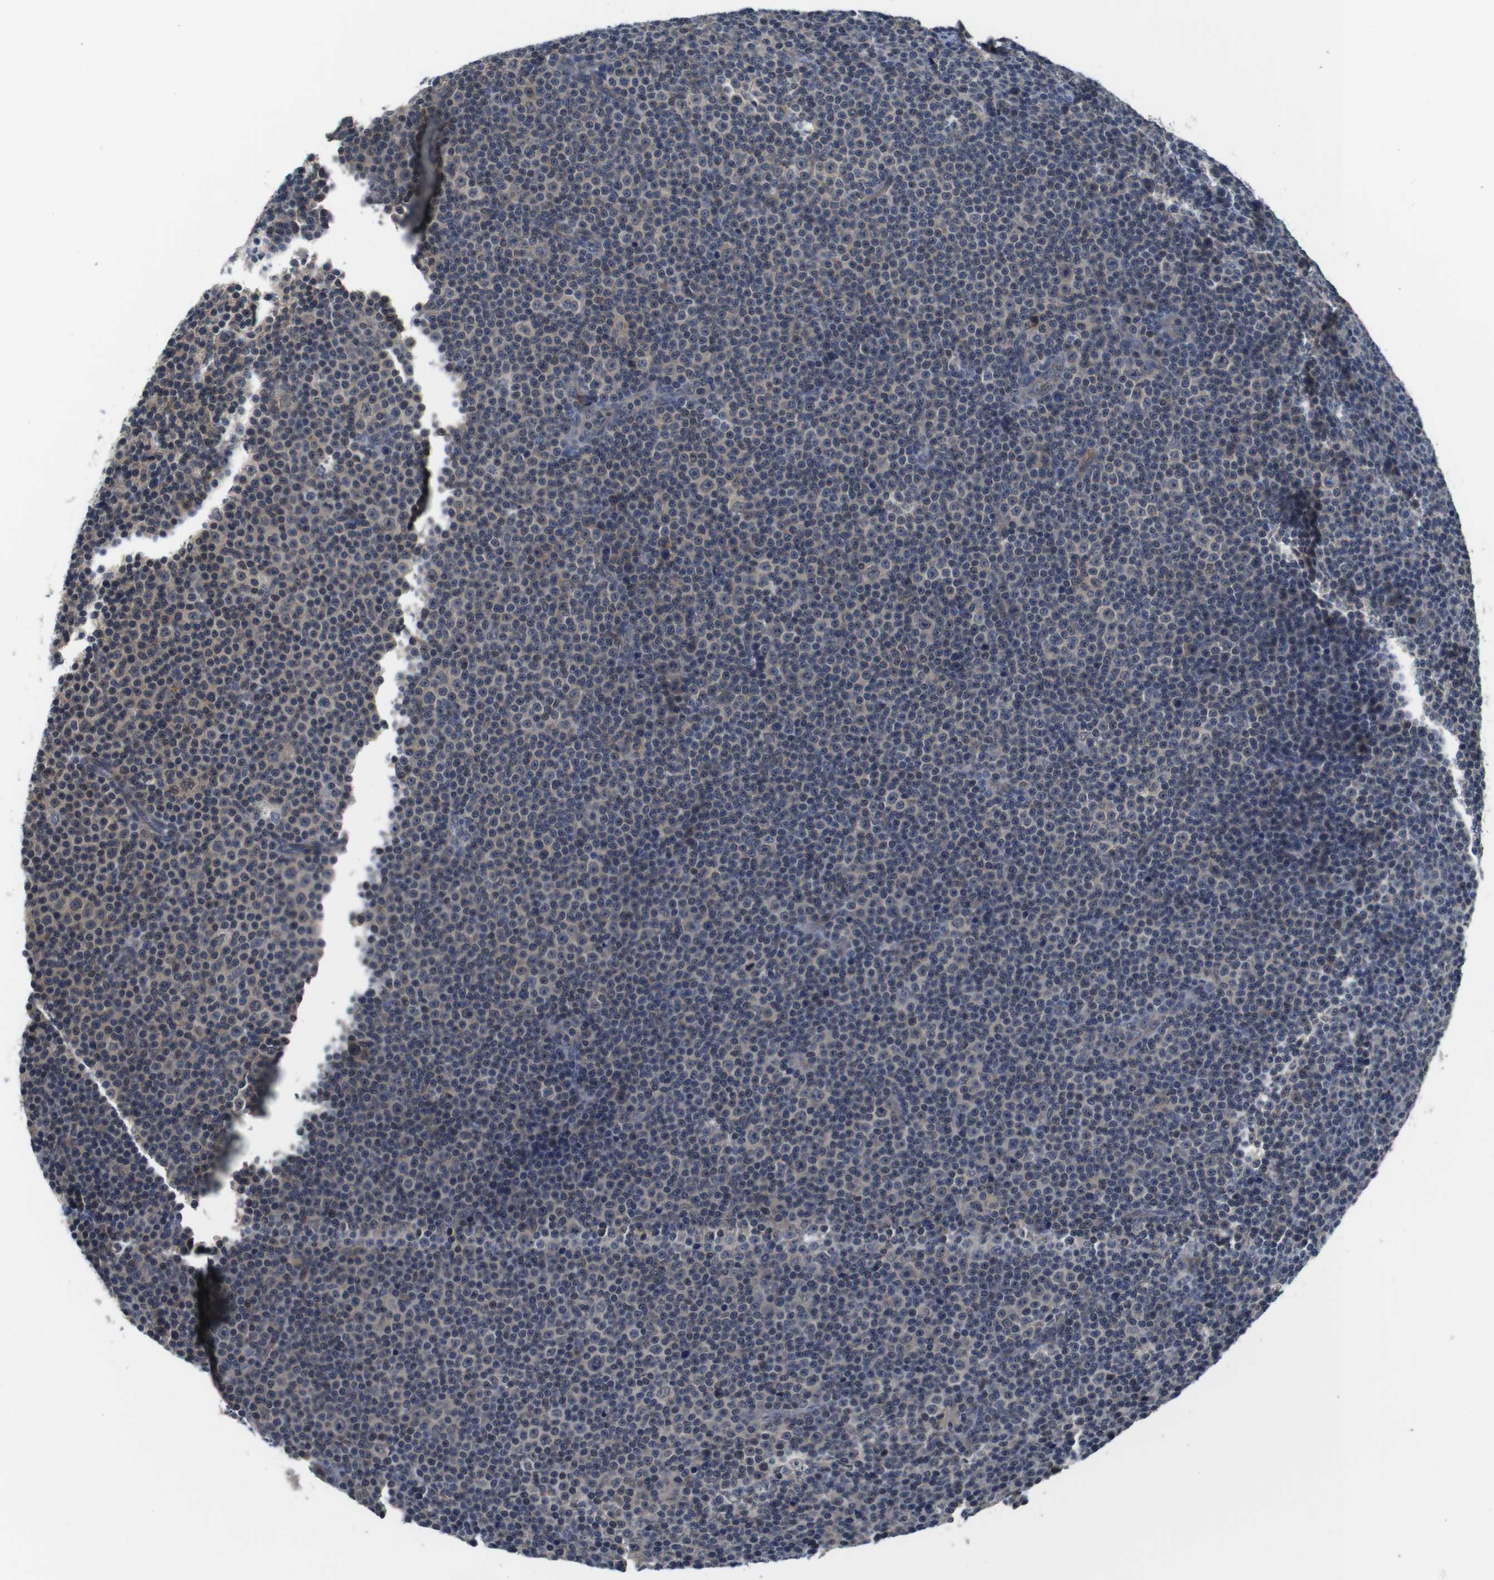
{"staining": {"intensity": "negative", "quantity": "none", "location": "none"}, "tissue": "lymphoma", "cell_type": "Tumor cells", "image_type": "cancer", "snomed": [{"axis": "morphology", "description": "Malignant lymphoma, non-Hodgkin's type, Low grade"}, {"axis": "topography", "description": "Lymph node"}], "caption": "This is an immunohistochemistry (IHC) image of human lymphoma. There is no positivity in tumor cells.", "gene": "FADD", "patient": {"sex": "female", "age": 67}}